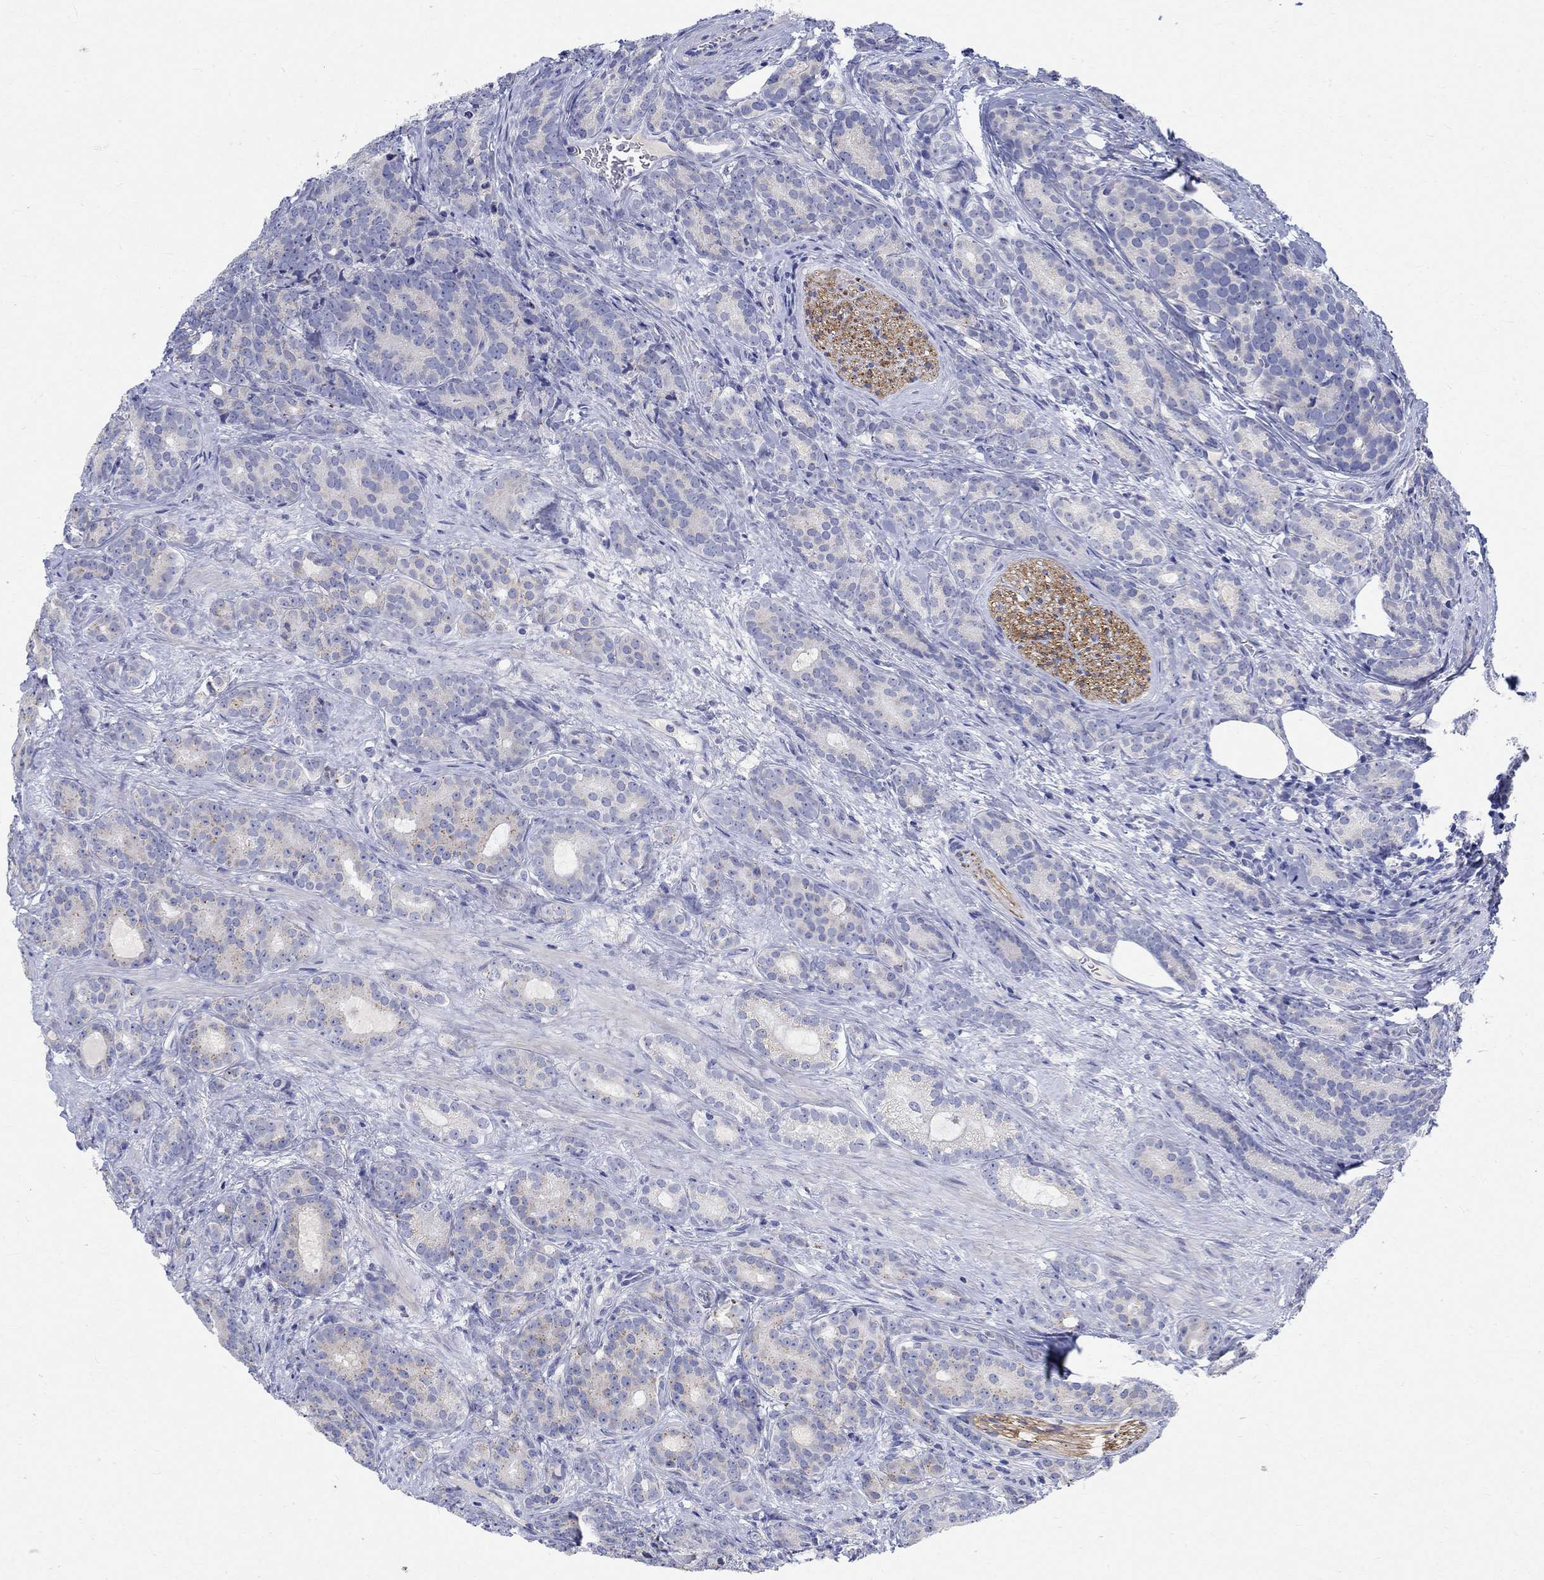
{"staining": {"intensity": "moderate", "quantity": "<25%", "location": "cytoplasmic/membranous"}, "tissue": "prostate cancer", "cell_type": "Tumor cells", "image_type": "cancer", "snomed": [{"axis": "morphology", "description": "Adenocarcinoma, NOS"}, {"axis": "topography", "description": "Prostate"}], "caption": "Moderate cytoplasmic/membranous staining is identified in approximately <25% of tumor cells in prostate cancer. (Brightfield microscopy of DAB IHC at high magnification).", "gene": "NAV3", "patient": {"sex": "male", "age": 71}}